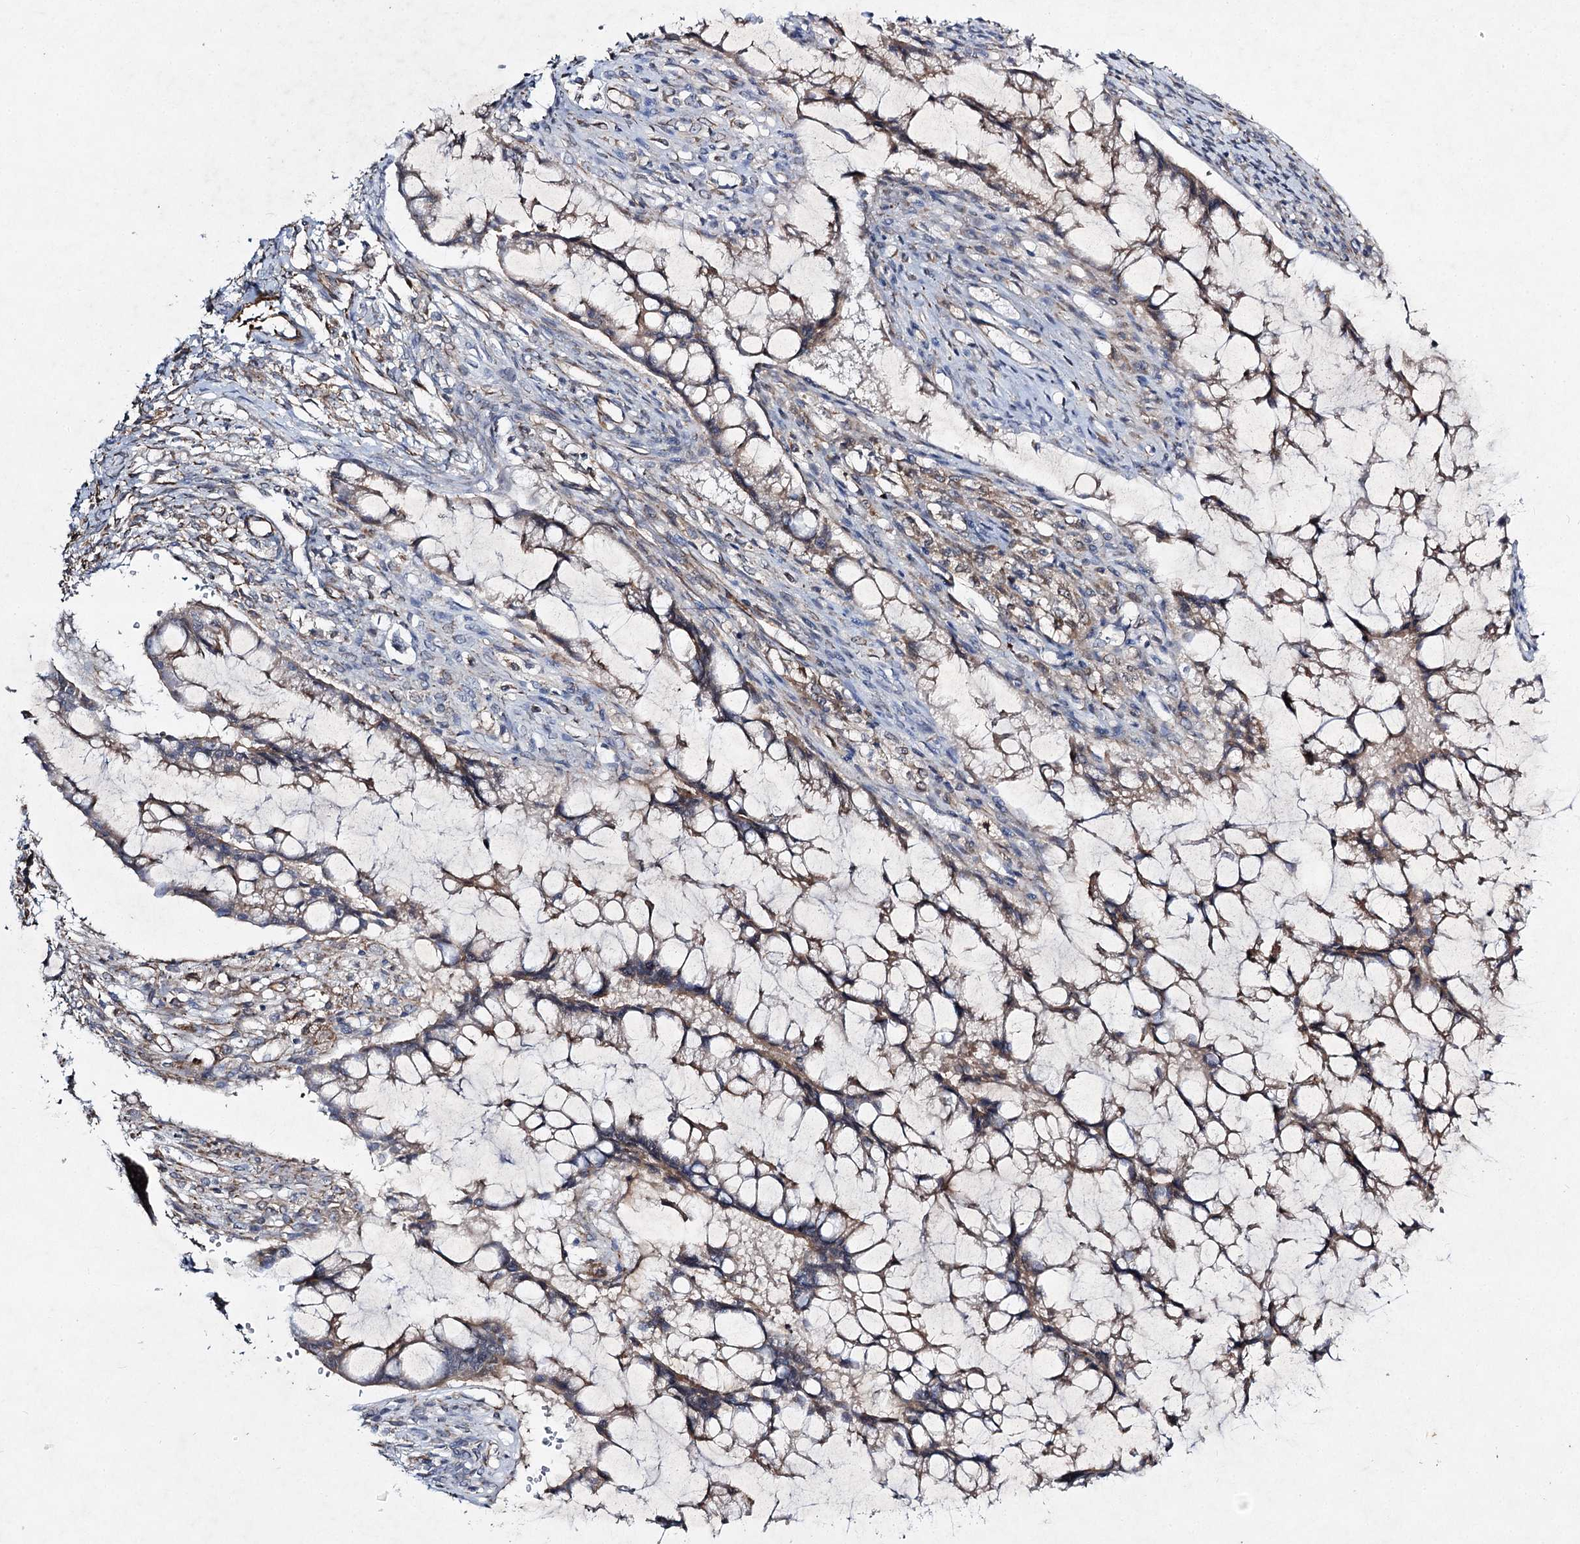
{"staining": {"intensity": "weak", "quantity": ">75%", "location": "cytoplasmic/membranous"}, "tissue": "ovarian cancer", "cell_type": "Tumor cells", "image_type": "cancer", "snomed": [{"axis": "morphology", "description": "Cystadenocarcinoma, mucinous, NOS"}, {"axis": "topography", "description": "Ovary"}], "caption": "Immunohistochemistry (IHC) of ovarian cancer (mucinous cystadenocarcinoma) demonstrates low levels of weak cytoplasmic/membranous expression in approximately >75% of tumor cells. The protein of interest is shown in brown color, while the nuclei are stained blue.", "gene": "KIAA0825", "patient": {"sex": "female", "age": 73}}